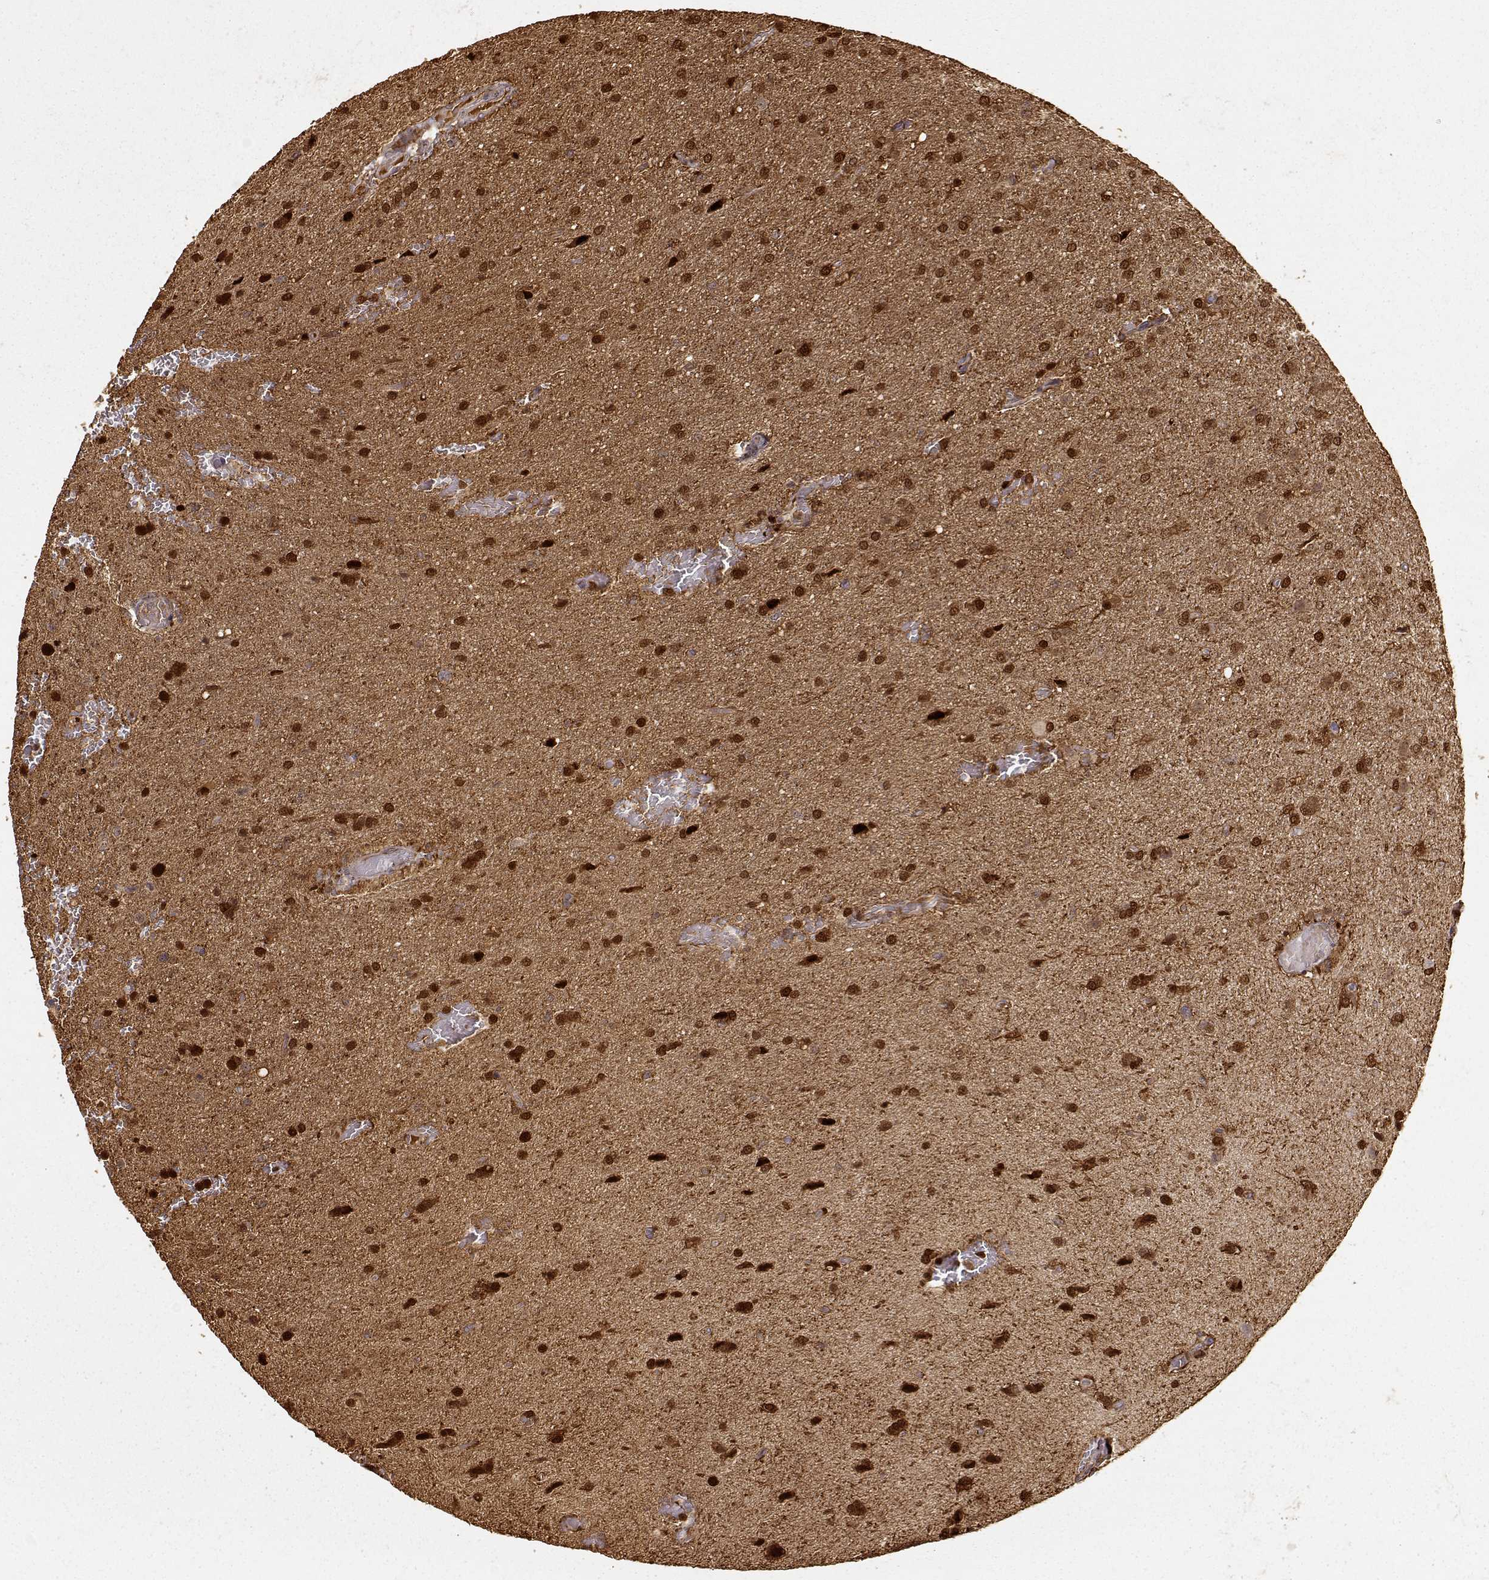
{"staining": {"intensity": "strong", "quantity": ">75%", "location": "cytoplasmic/membranous,nuclear"}, "tissue": "glioma", "cell_type": "Tumor cells", "image_type": "cancer", "snomed": [{"axis": "morphology", "description": "Glioma, malignant, High grade"}, {"axis": "topography", "description": "Brain"}], "caption": "This photomicrograph displays immunohistochemistry (IHC) staining of human glioma, with high strong cytoplasmic/membranous and nuclear positivity in approximately >75% of tumor cells.", "gene": "S100B", "patient": {"sex": "male", "age": 68}}